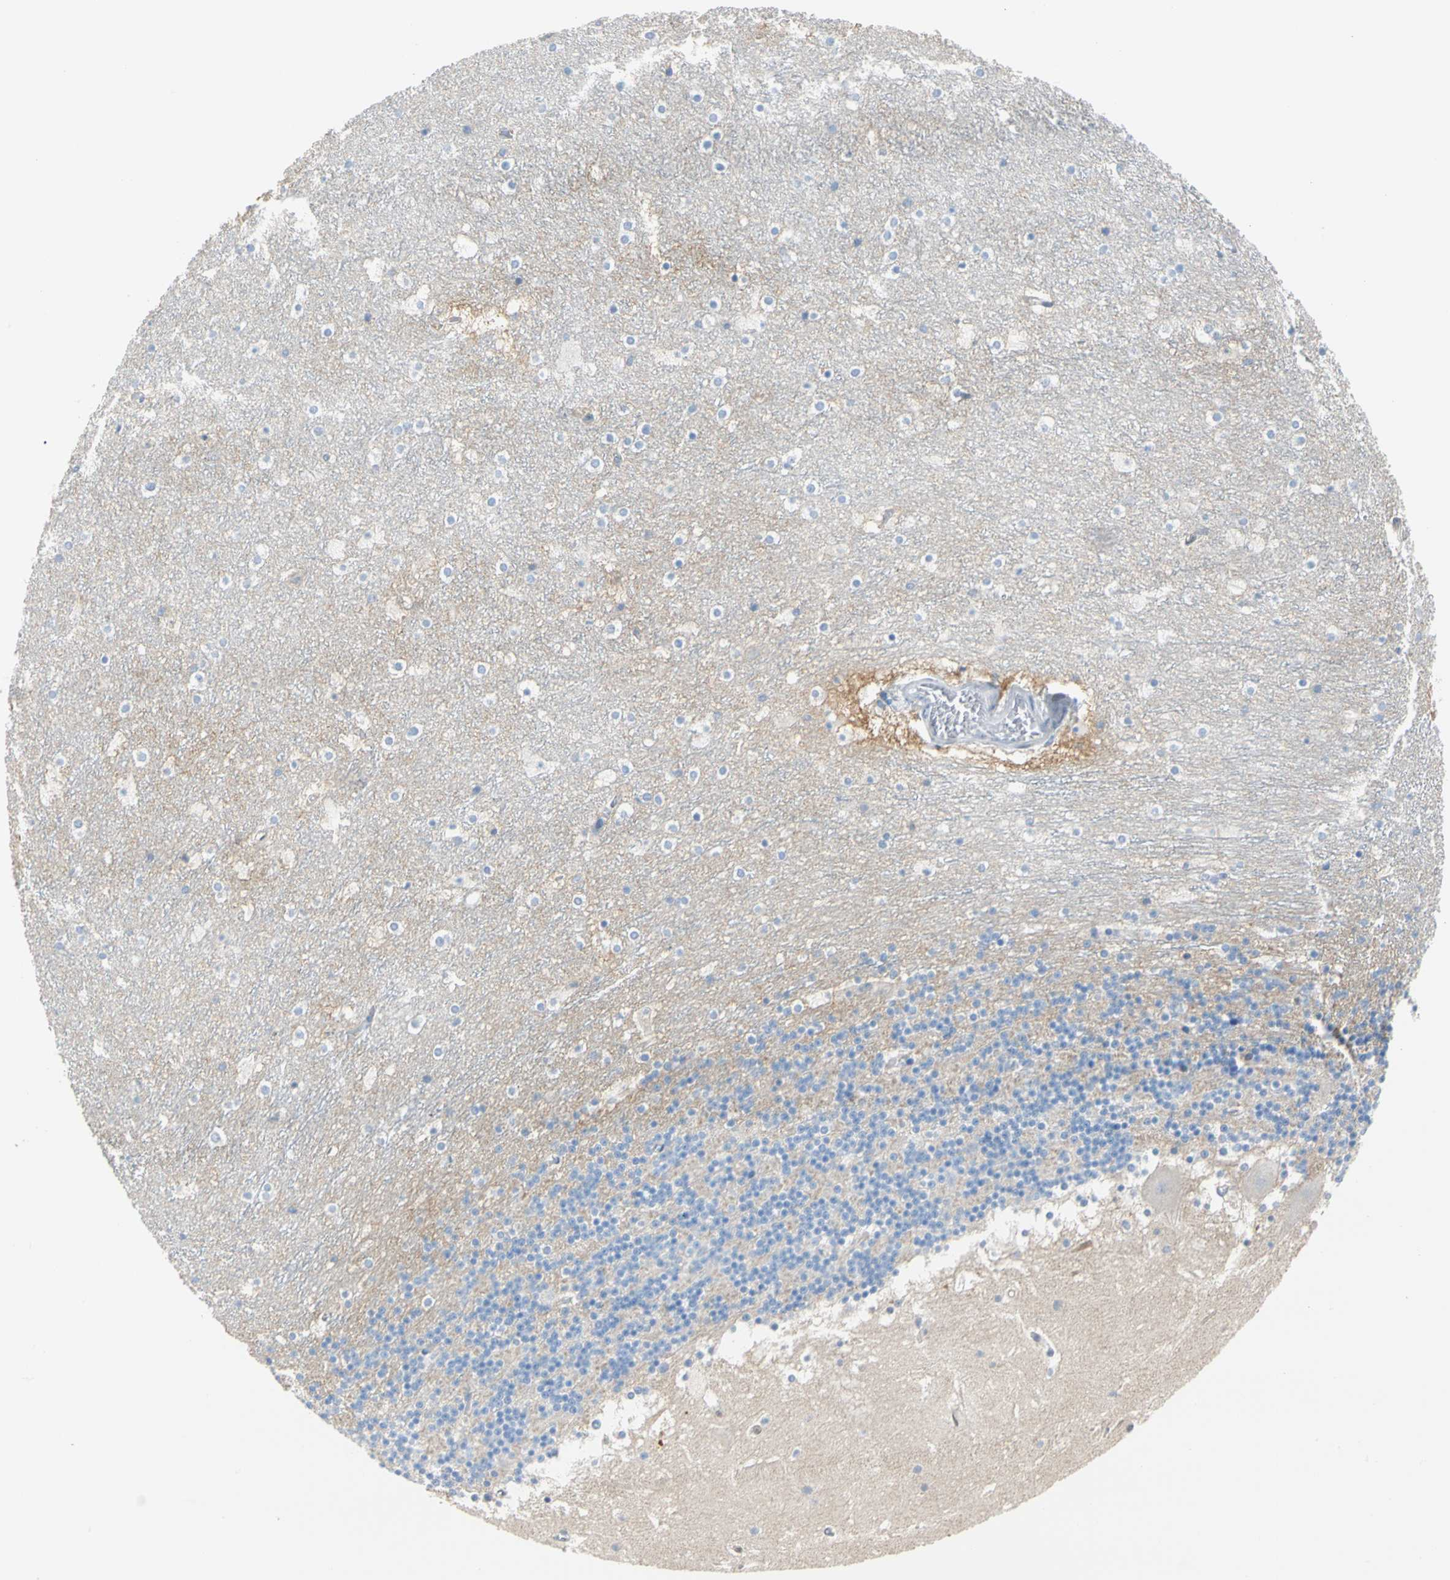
{"staining": {"intensity": "negative", "quantity": "none", "location": "none"}, "tissue": "cerebellum", "cell_type": "Cells in granular layer", "image_type": "normal", "snomed": [{"axis": "morphology", "description": "Normal tissue, NOS"}, {"axis": "topography", "description": "Cerebellum"}], "caption": "An image of human cerebellum is negative for staining in cells in granular layer.", "gene": "PDPN", "patient": {"sex": "male", "age": 45}}